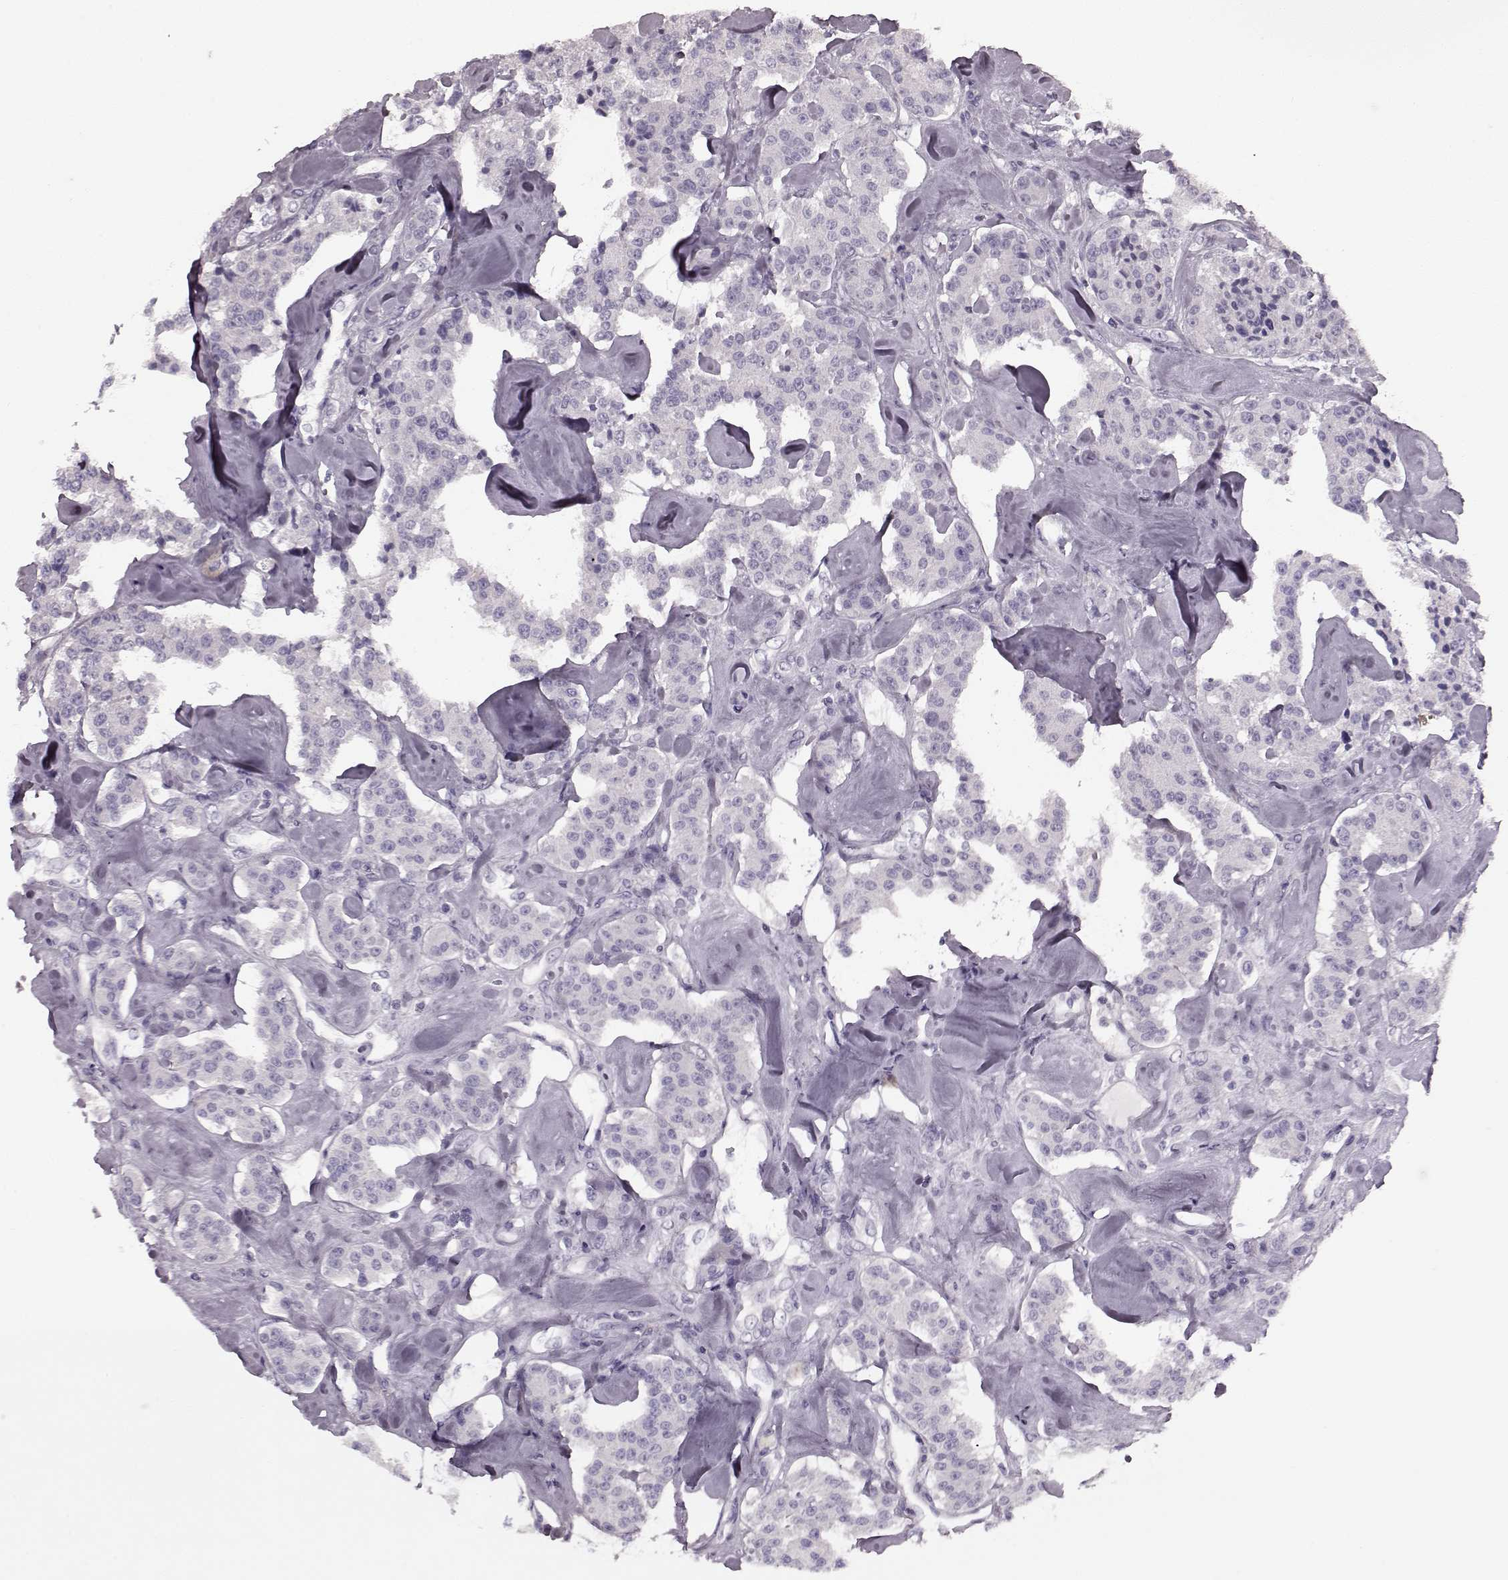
{"staining": {"intensity": "negative", "quantity": "none", "location": "none"}, "tissue": "carcinoid", "cell_type": "Tumor cells", "image_type": "cancer", "snomed": [{"axis": "morphology", "description": "Carcinoid, malignant, NOS"}, {"axis": "topography", "description": "Pancreas"}], "caption": "Immunohistochemical staining of human carcinoid exhibits no significant positivity in tumor cells.", "gene": "CST7", "patient": {"sex": "male", "age": 41}}